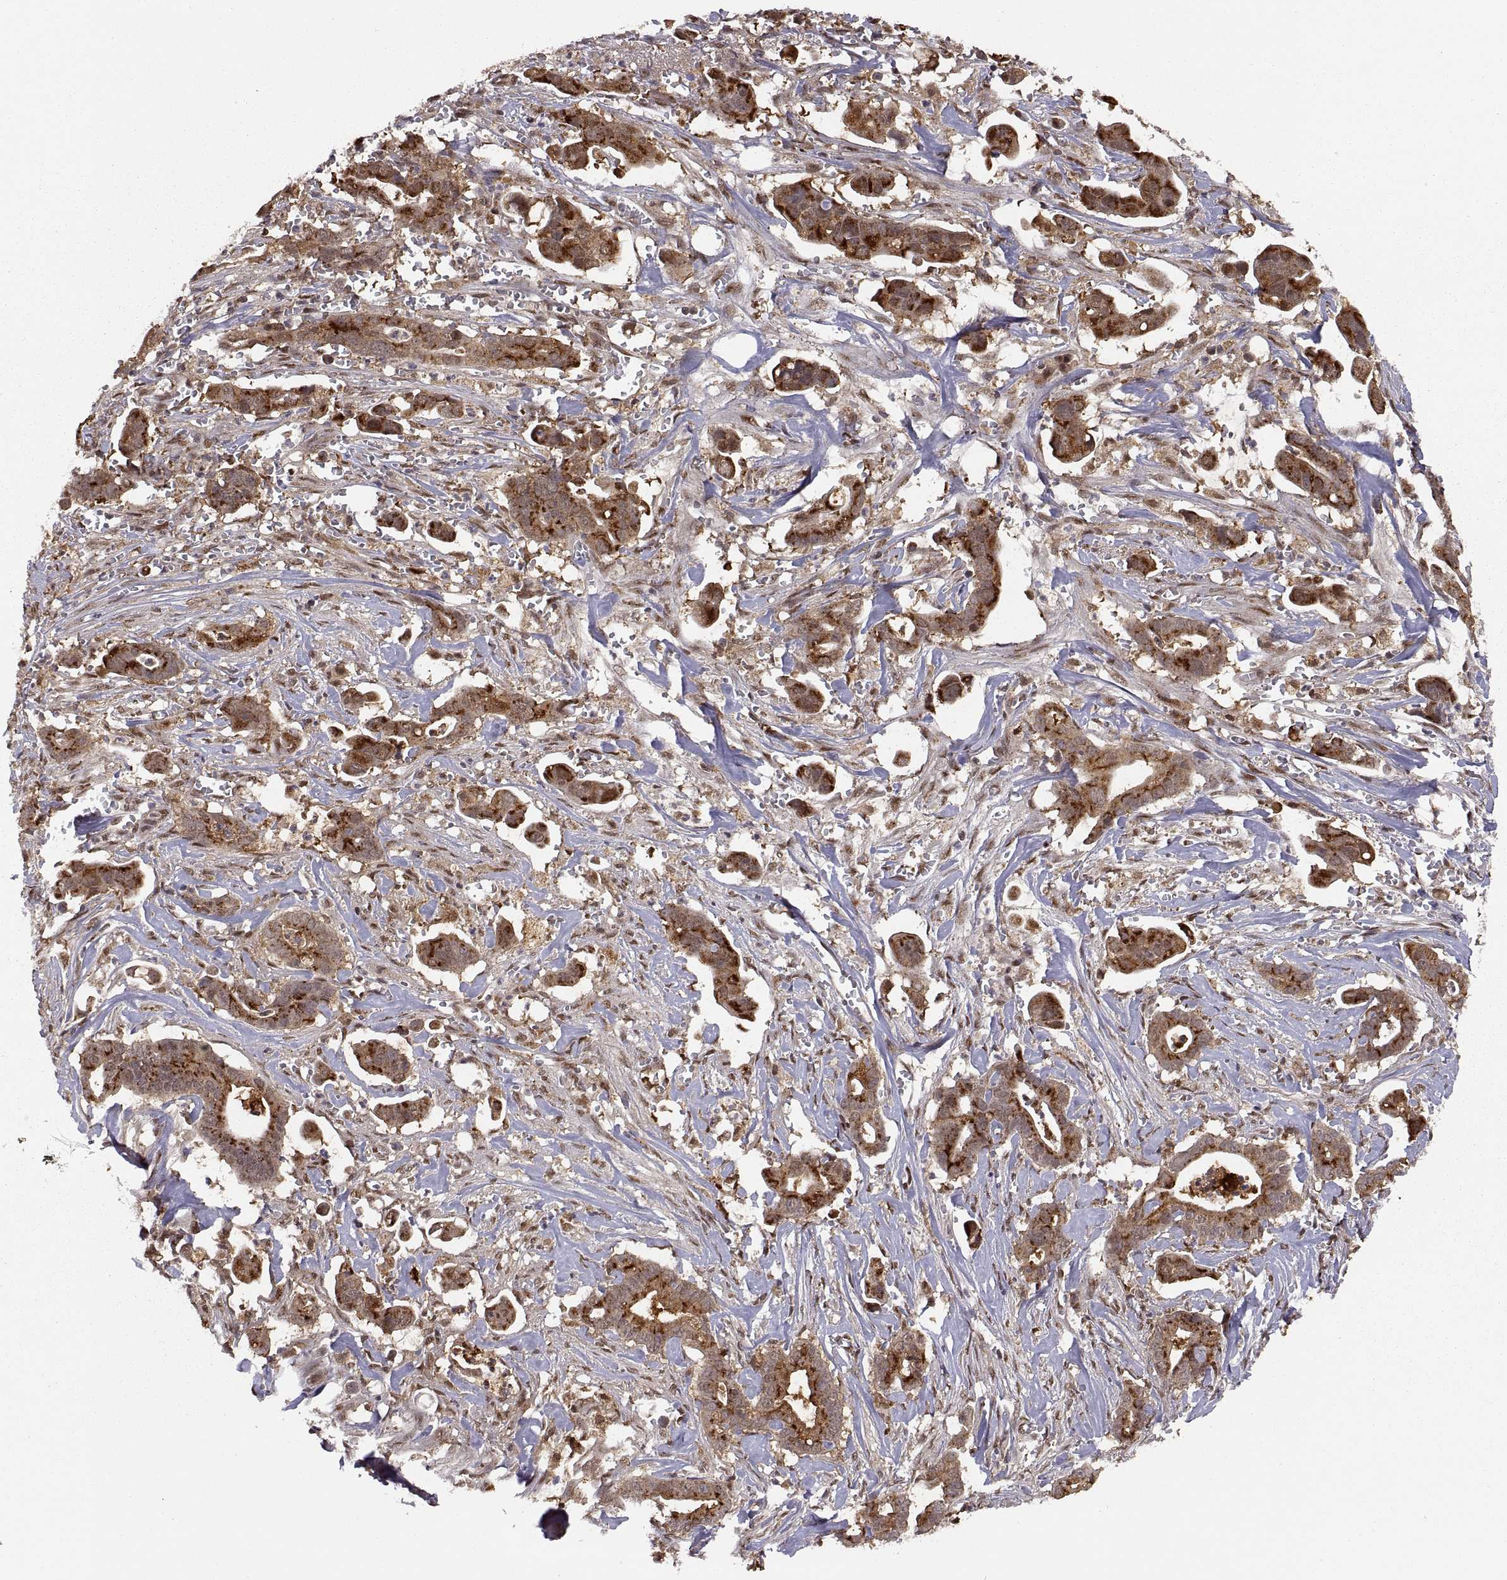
{"staining": {"intensity": "strong", "quantity": "25%-75%", "location": "cytoplasmic/membranous"}, "tissue": "pancreatic cancer", "cell_type": "Tumor cells", "image_type": "cancer", "snomed": [{"axis": "morphology", "description": "Adenocarcinoma, NOS"}, {"axis": "topography", "description": "Pancreas"}], "caption": "Adenocarcinoma (pancreatic) stained with DAB immunohistochemistry reveals high levels of strong cytoplasmic/membranous staining in approximately 25%-75% of tumor cells.", "gene": "PSMC2", "patient": {"sex": "male", "age": 61}}